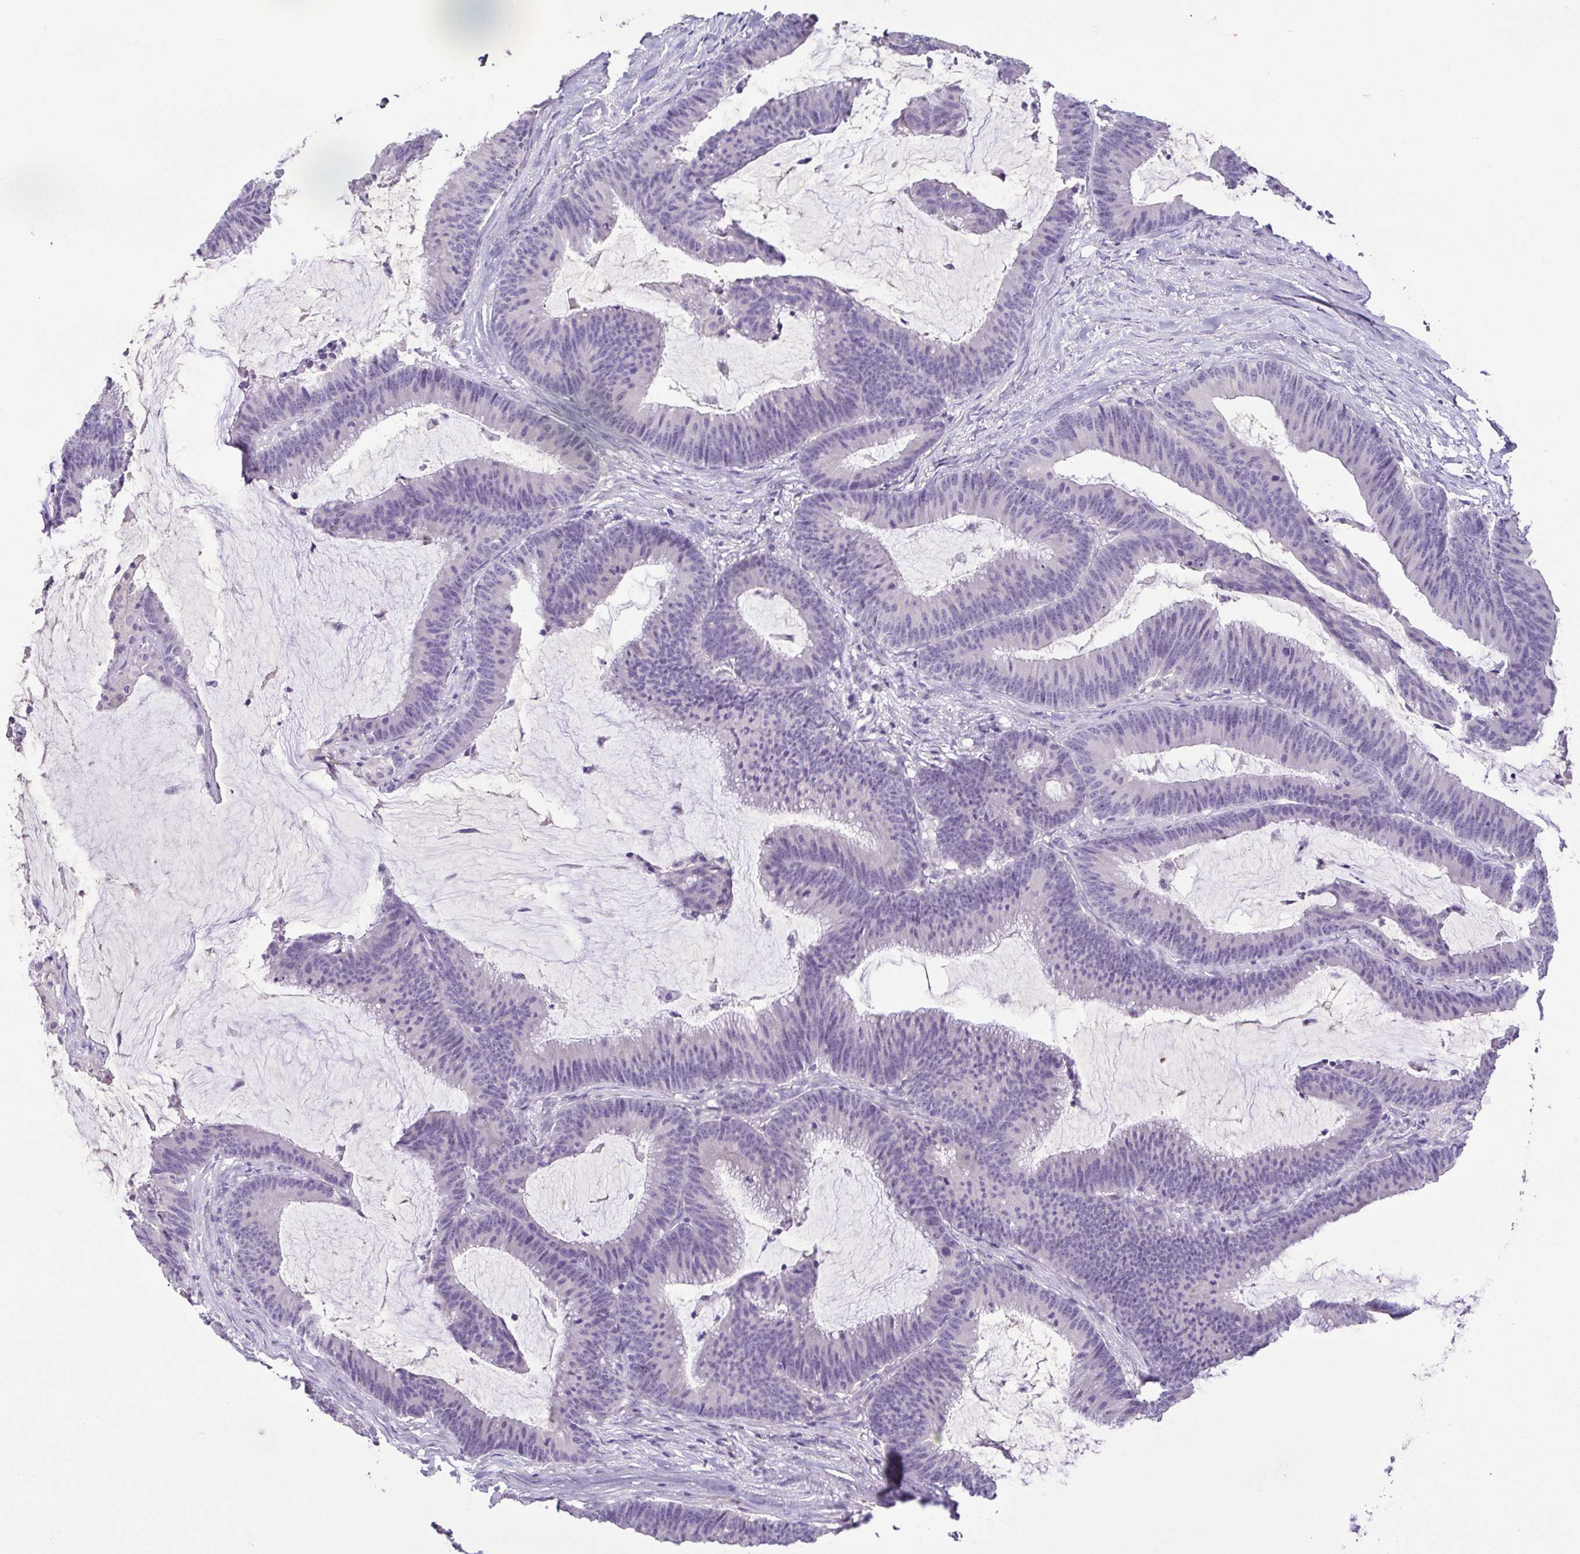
{"staining": {"intensity": "negative", "quantity": "none", "location": "none"}, "tissue": "colorectal cancer", "cell_type": "Tumor cells", "image_type": "cancer", "snomed": [{"axis": "morphology", "description": "Adenocarcinoma, NOS"}, {"axis": "topography", "description": "Colon"}], "caption": "An immunohistochemistry photomicrograph of adenocarcinoma (colorectal) is shown. There is no staining in tumor cells of adenocarcinoma (colorectal). (Brightfield microscopy of DAB (3,3'-diaminobenzidine) immunohistochemistry (IHC) at high magnification).", "gene": "TERT", "patient": {"sex": "female", "age": 78}}